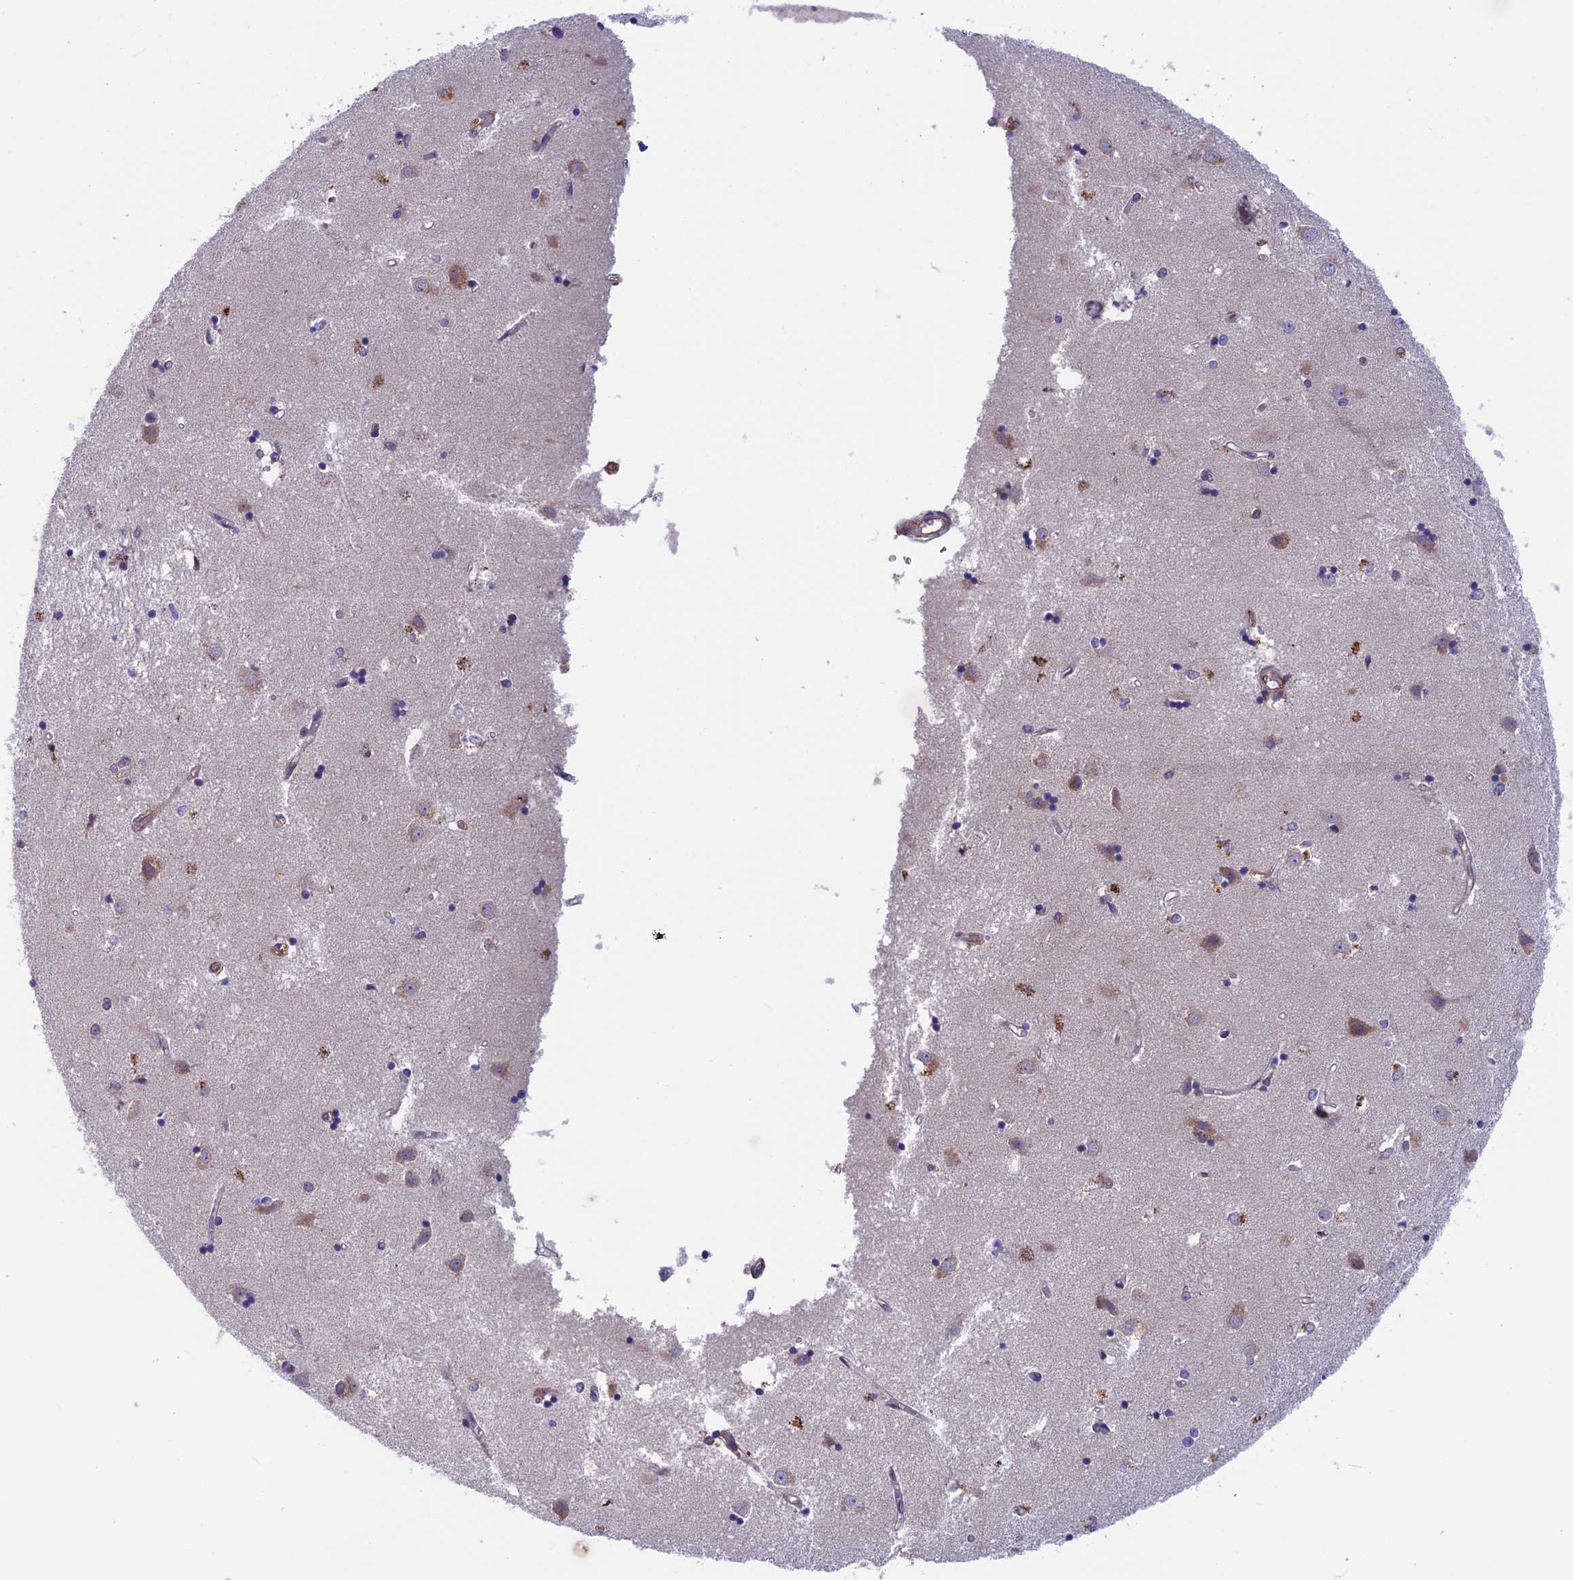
{"staining": {"intensity": "weak", "quantity": "<25%", "location": "cytoplasmic/membranous"}, "tissue": "caudate", "cell_type": "Glial cells", "image_type": "normal", "snomed": [{"axis": "morphology", "description": "Normal tissue, NOS"}, {"axis": "topography", "description": "Lateral ventricle wall"}], "caption": "High power microscopy image of an IHC photomicrograph of unremarkable caudate, revealing no significant expression in glial cells.", "gene": "MAST2", "patient": {"sex": "male", "age": 45}}